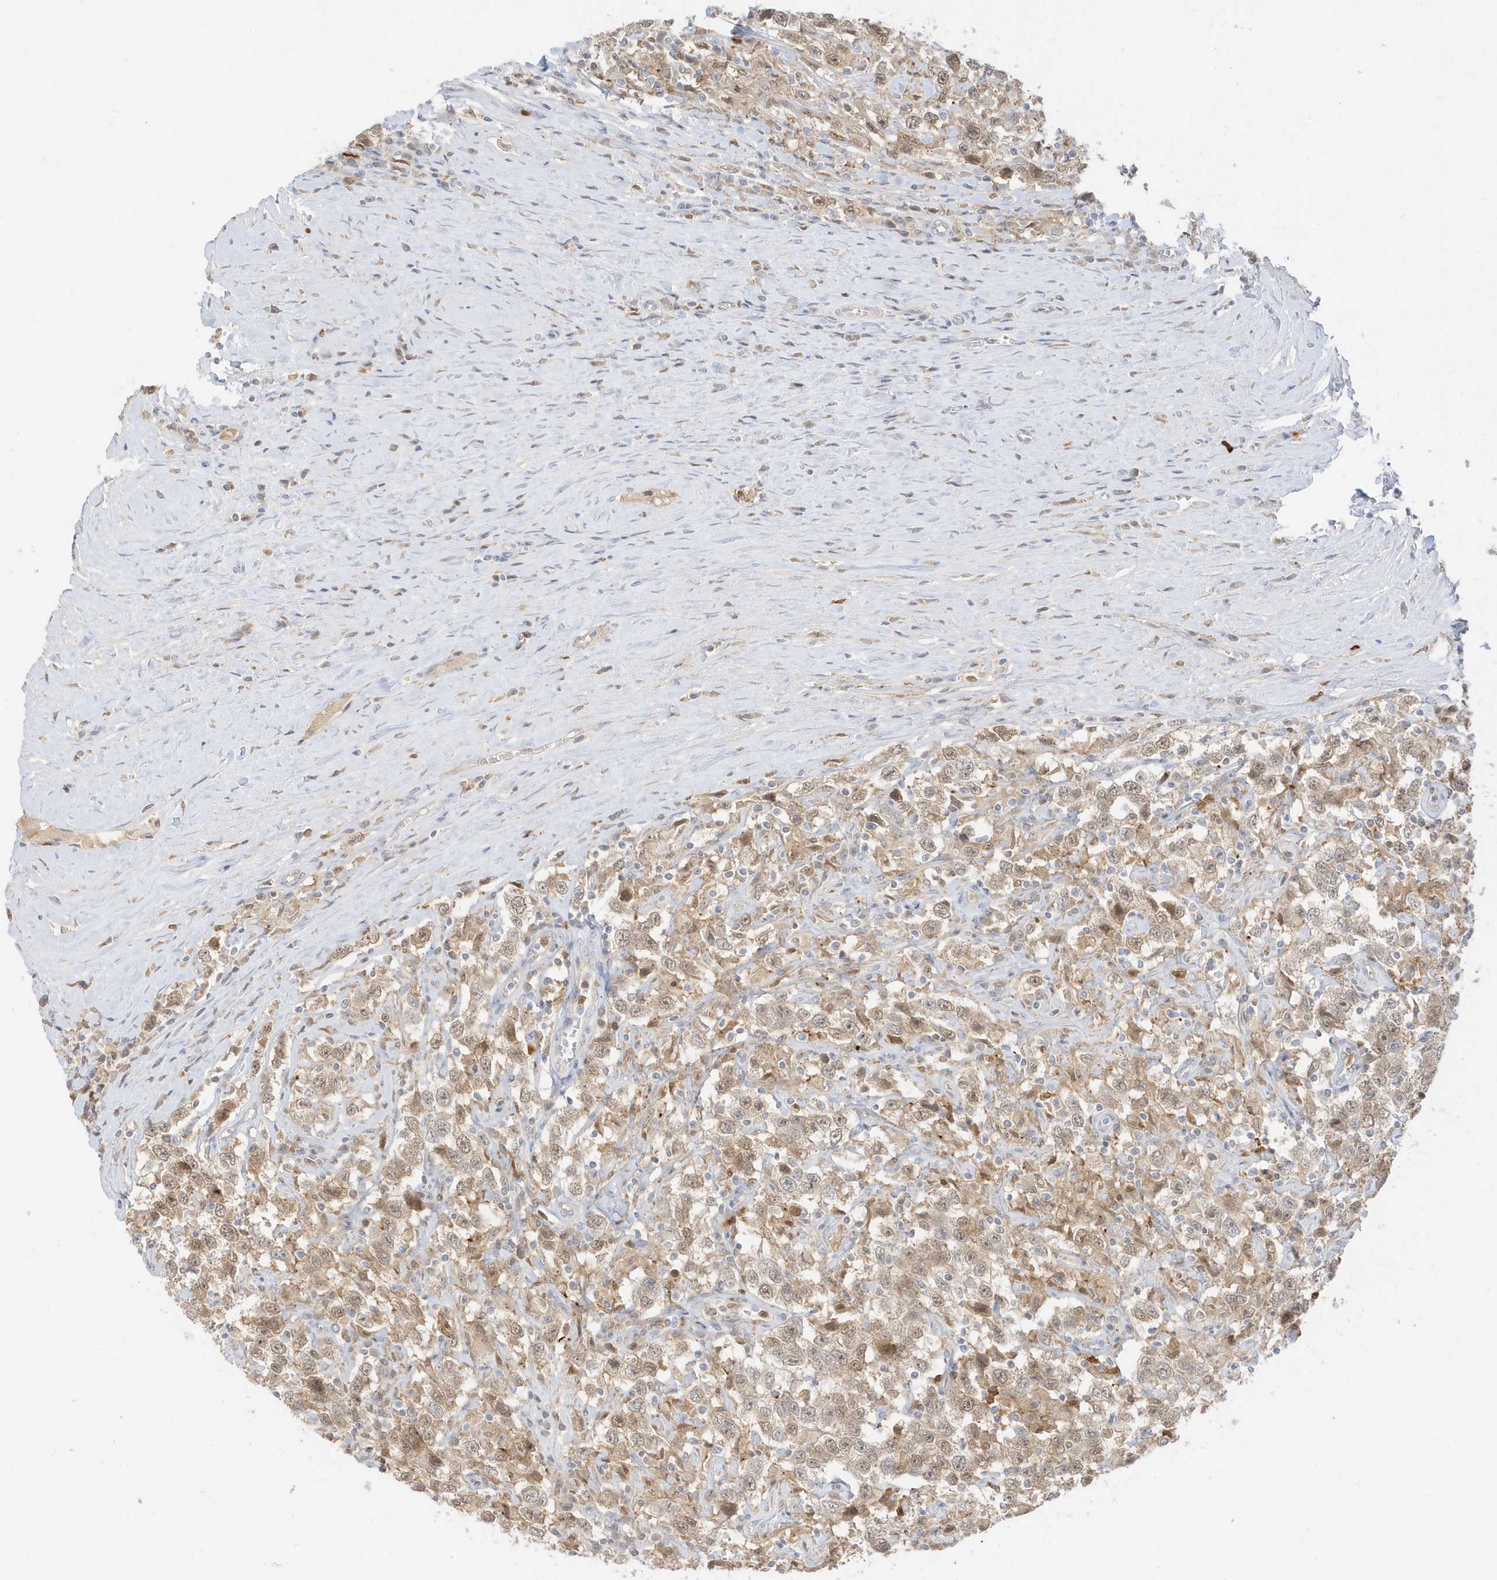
{"staining": {"intensity": "moderate", "quantity": ">75%", "location": "cytoplasmic/membranous,nuclear"}, "tissue": "testis cancer", "cell_type": "Tumor cells", "image_type": "cancer", "snomed": [{"axis": "morphology", "description": "Seminoma, NOS"}, {"axis": "topography", "description": "Testis"}], "caption": "A brown stain highlights moderate cytoplasmic/membranous and nuclear expression of a protein in human seminoma (testis) tumor cells.", "gene": "GCA", "patient": {"sex": "male", "age": 41}}